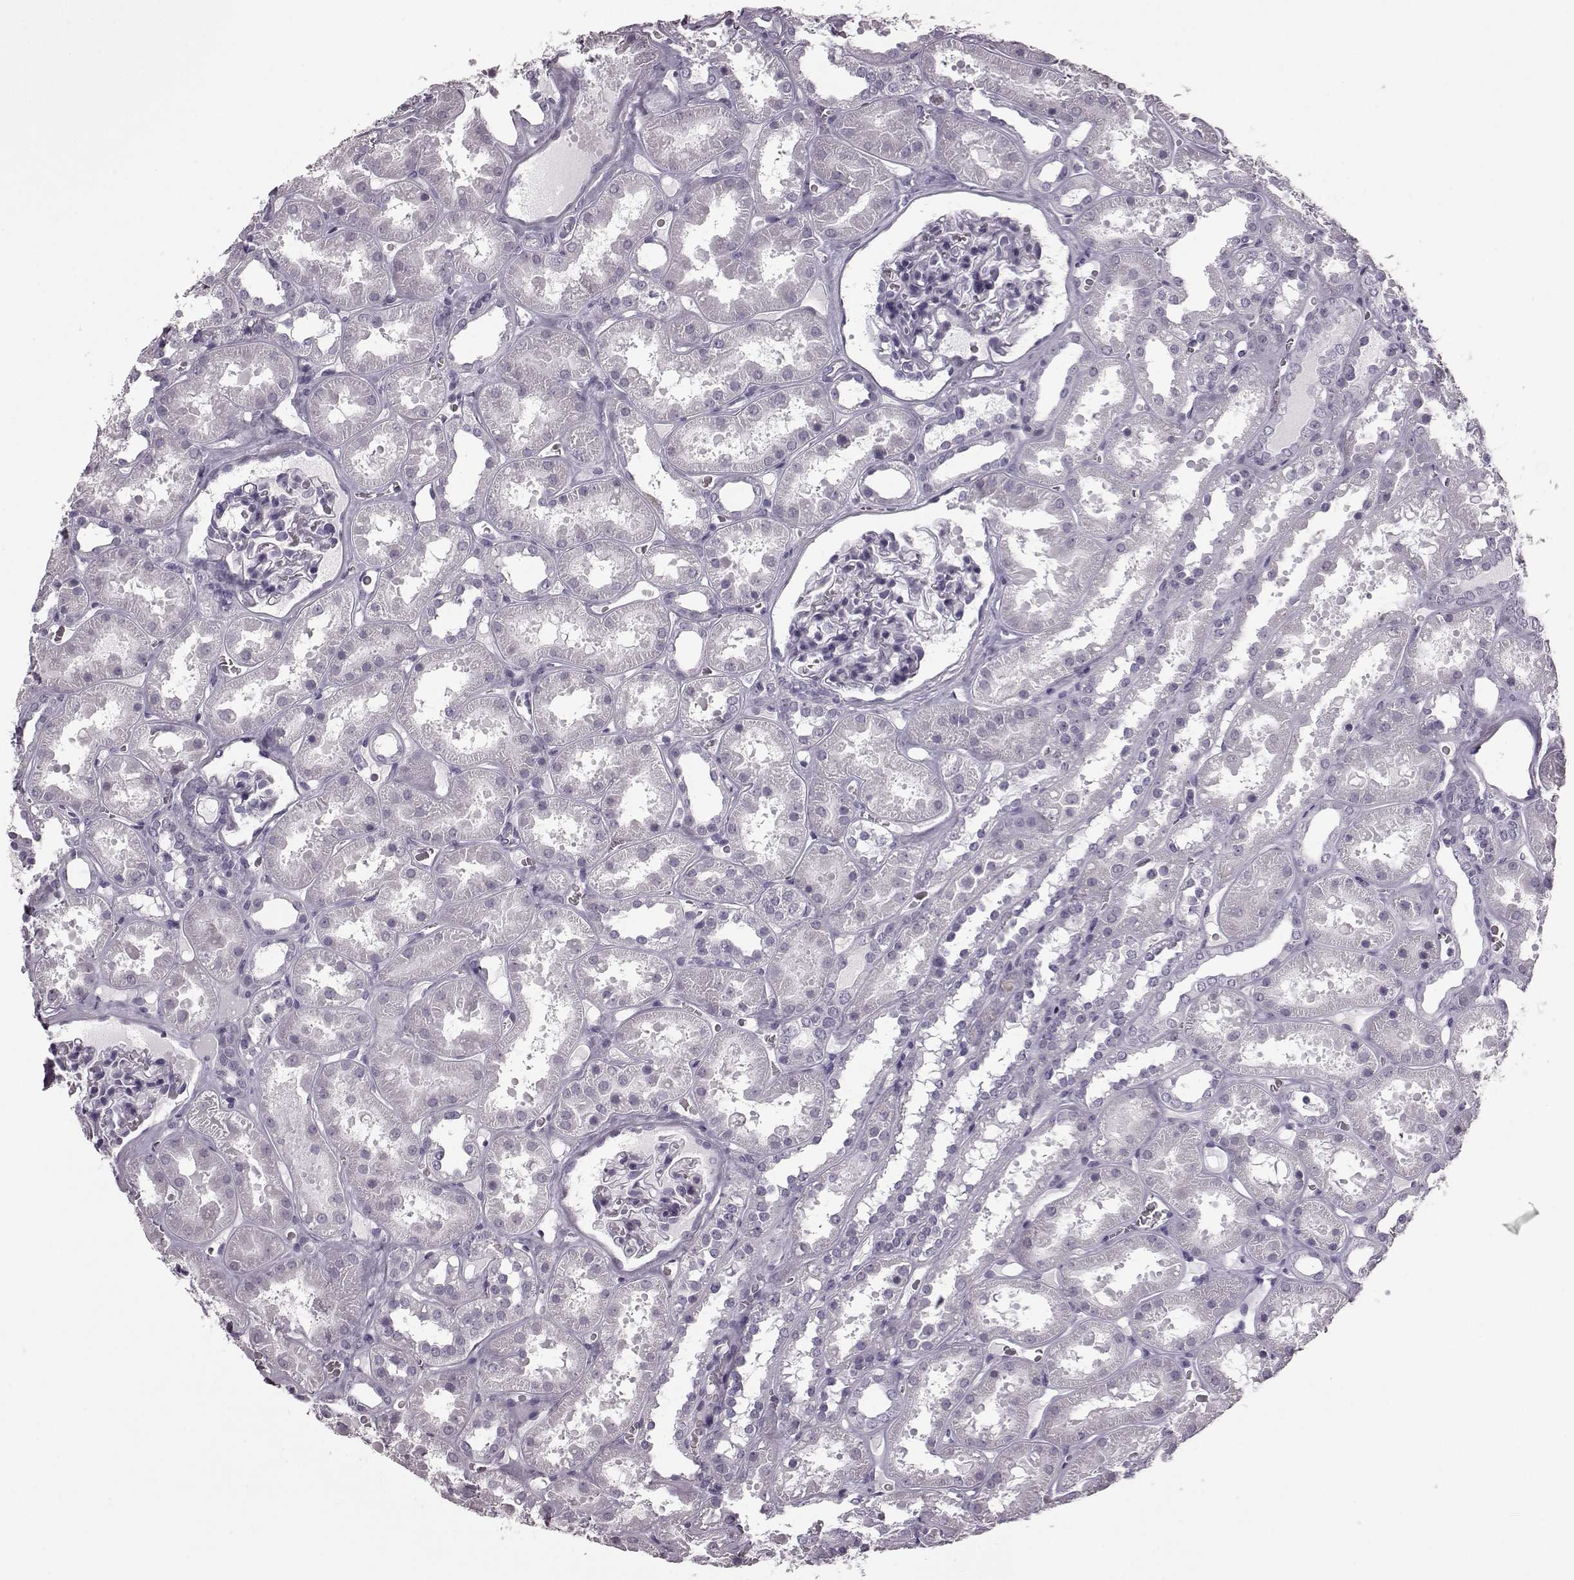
{"staining": {"intensity": "negative", "quantity": "none", "location": "none"}, "tissue": "kidney", "cell_type": "Cells in glomeruli", "image_type": "normal", "snomed": [{"axis": "morphology", "description": "Normal tissue, NOS"}, {"axis": "topography", "description": "Kidney"}], "caption": "This is a histopathology image of IHC staining of unremarkable kidney, which shows no expression in cells in glomeruli.", "gene": "JSRP1", "patient": {"sex": "female", "age": 41}}